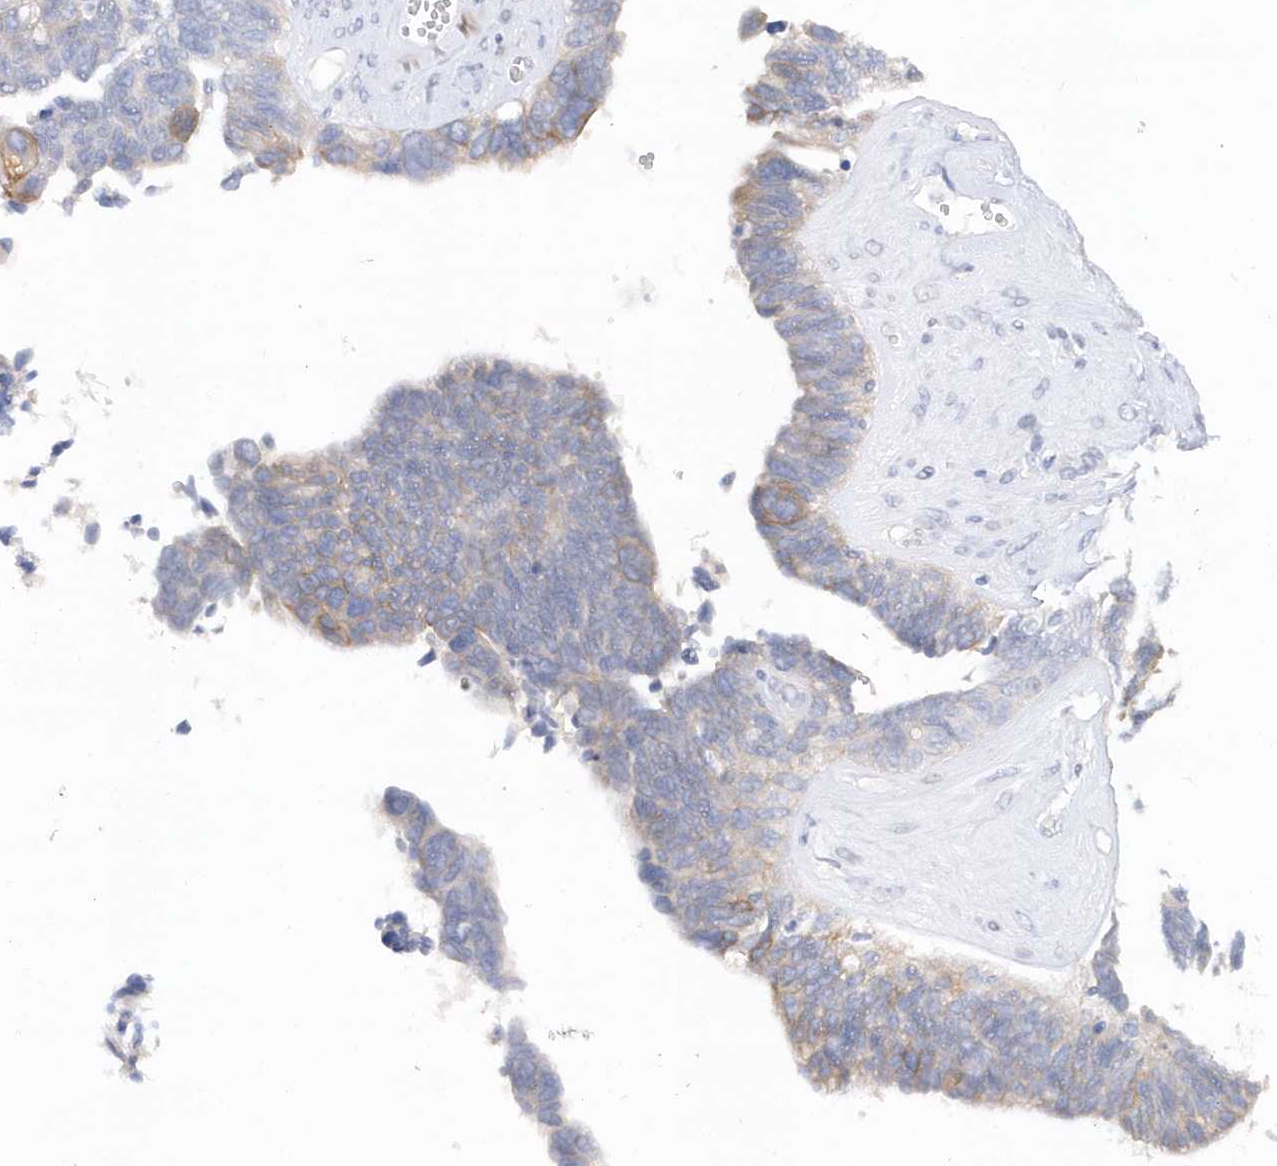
{"staining": {"intensity": "weak", "quantity": "<25%", "location": "cytoplasmic/membranous"}, "tissue": "ovarian cancer", "cell_type": "Tumor cells", "image_type": "cancer", "snomed": [{"axis": "morphology", "description": "Cystadenocarcinoma, serous, NOS"}, {"axis": "topography", "description": "Ovary"}], "caption": "This is an IHC micrograph of serous cystadenocarcinoma (ovarian). There is no positivity in tumor cells.", "gene": "RPE", "patient": {"sex": "female", "age": 79}}